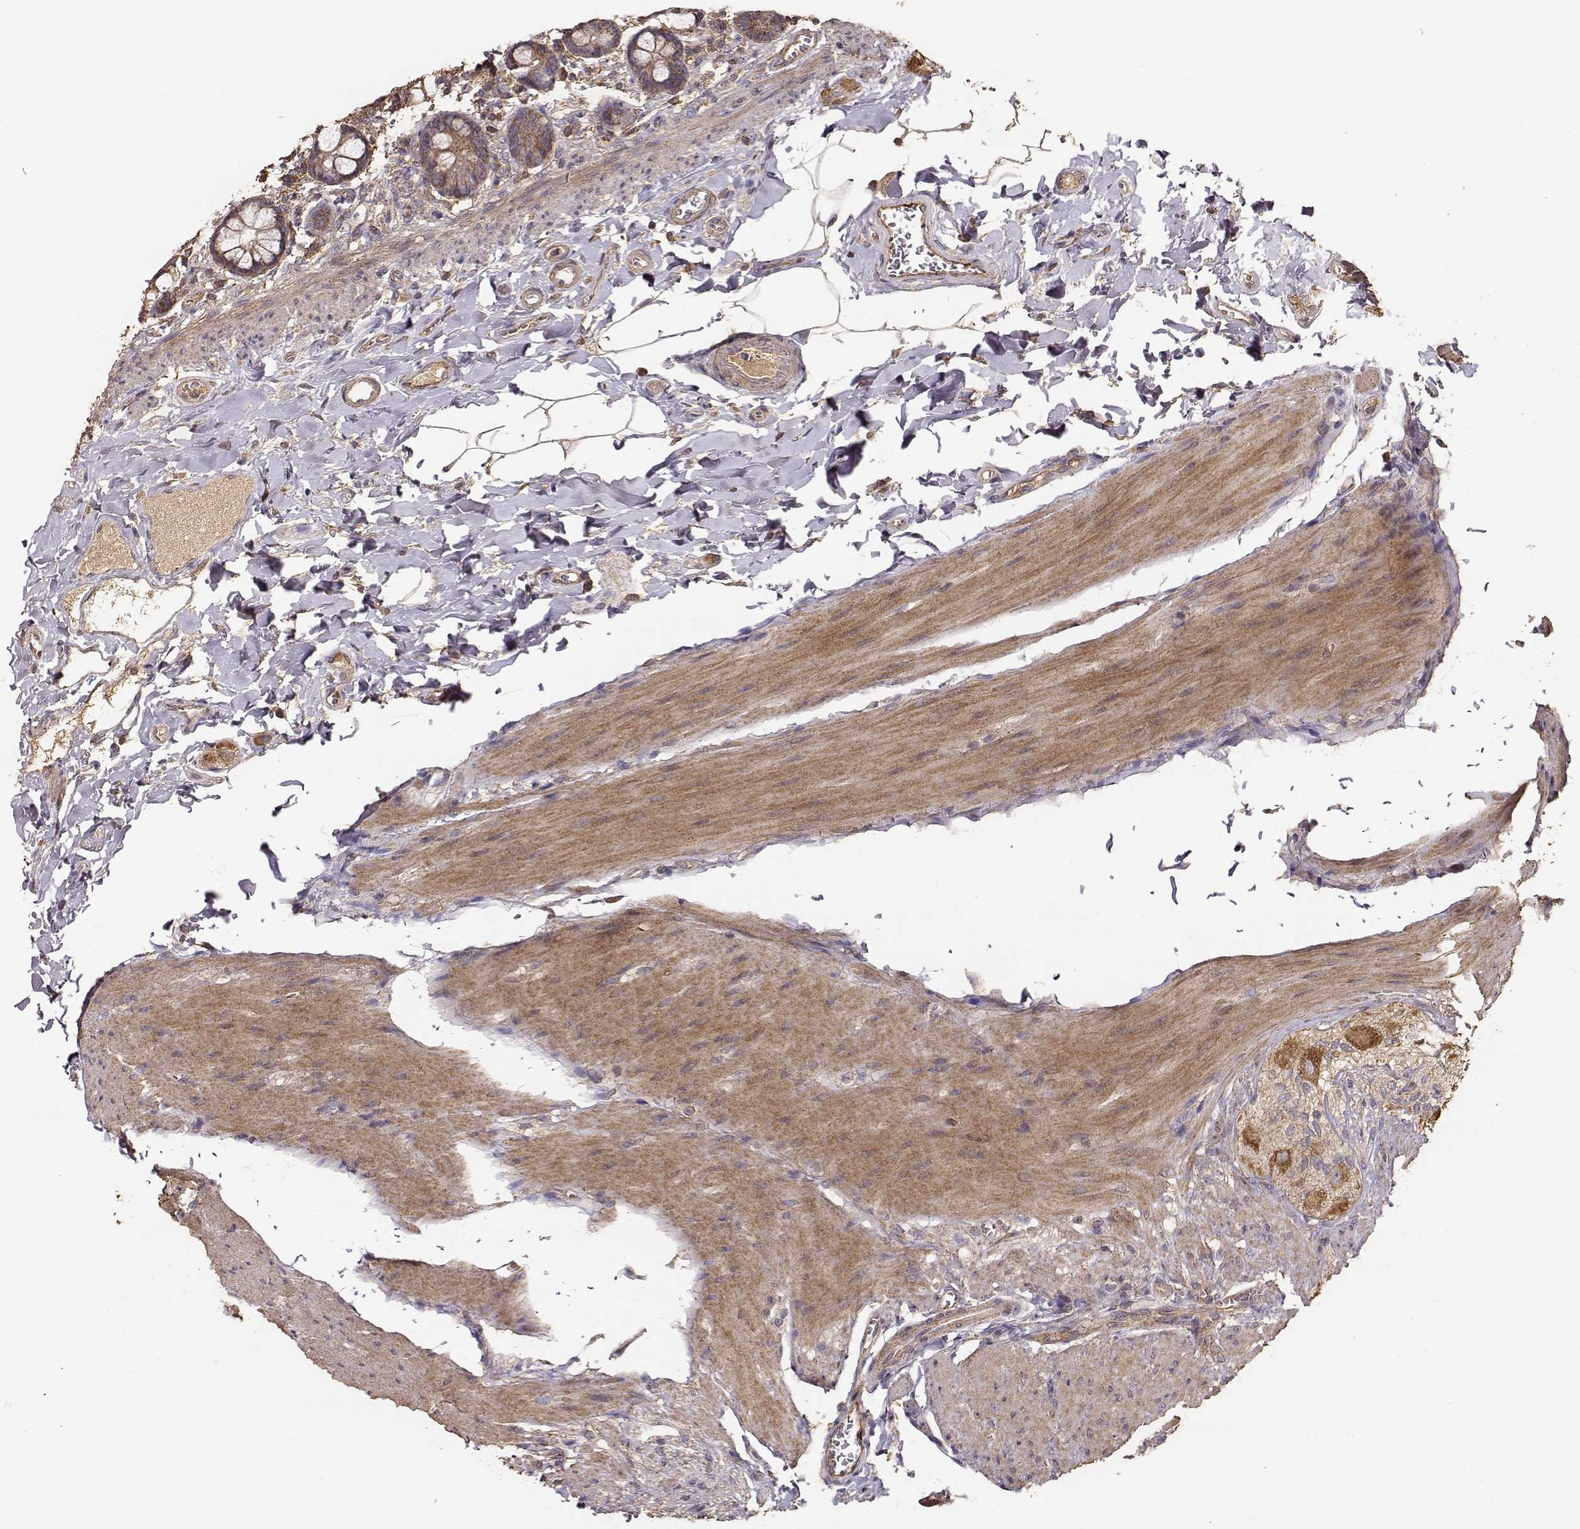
{"staining": {"intensity": "moderate", "quantity": ">75%", "location": "cytoplasmic/membranous"}, "tissue": "small intestine", "cell_type": "Glandular cells", "image_type": "normal", "snomed": [{"axis": "morphology", "description": "Normal tissue, NOS"}, {"axis": "topography", "description": "Small intestine"}], "caption": "DAB immunohistochemical staining of unremarkable human small intestine demonstrates moderate cytoplasmic/membranous protein staining in approximately >75% of glandular cells.", "gene": "TARS3", "patient": {"sex": "female", "age": 56}}